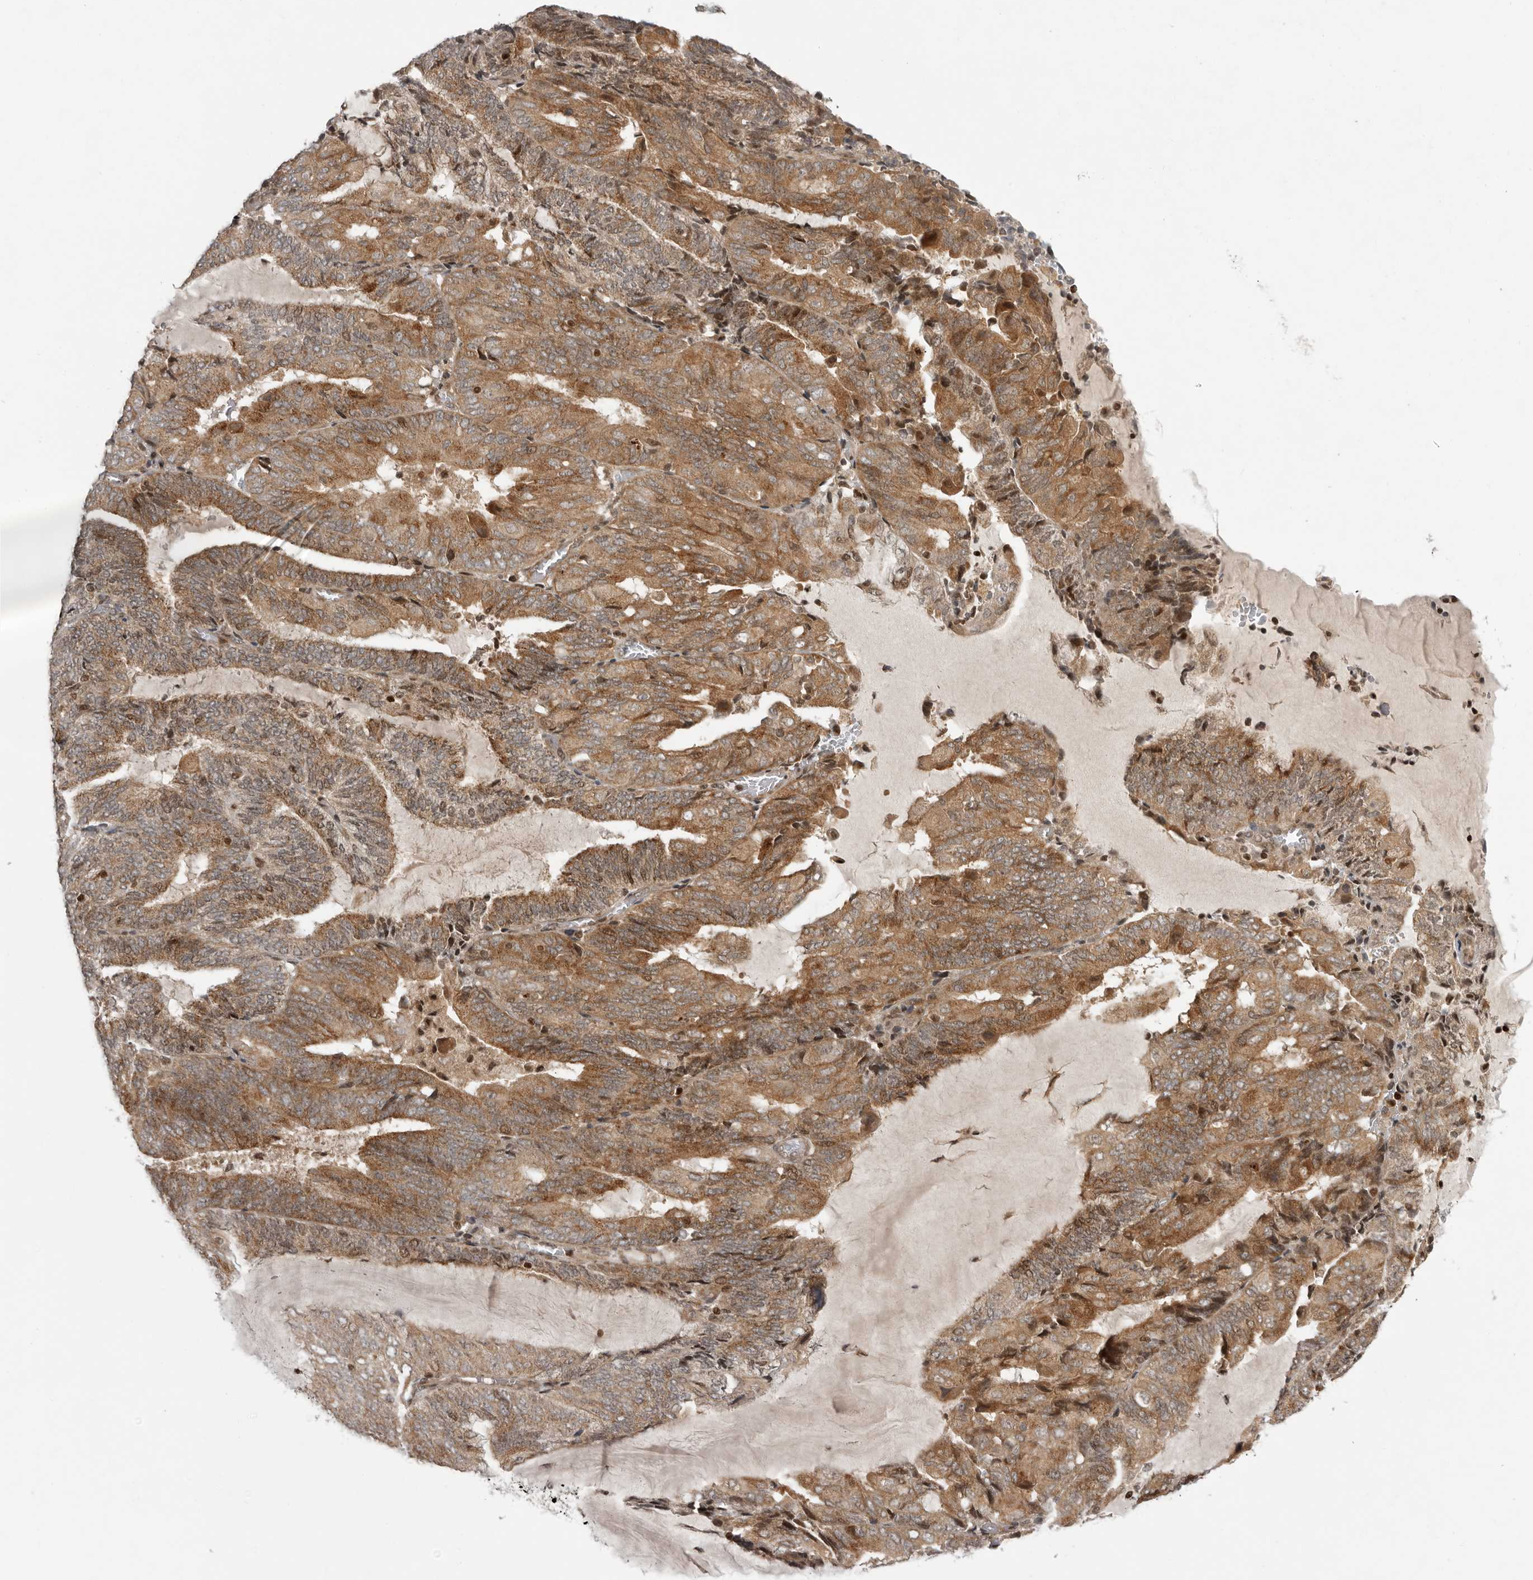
{"staining": {"intensity": "moderate", "quantity": ">75%", "location": "cytoplasmic/membranous,nuclear"}, "tissue": "endometrial cancer", "cell_type": "Tumor cells", "image_type": "cancer", "snomed": [{"axis": "morphology", "description": "Adenocarcinoma, NOS"}, {"axis": "topography", "description": "Endometrium"}], "caption": "Immunohistochemical staining of endometrial adenocarcinoma shows medium levels of moderate cytoplasmic/membranous and nuclear protein positivity in about >75% of tumor cells.", "gene": "RABIF", "patient": {"sex": "female", "age": 81}}